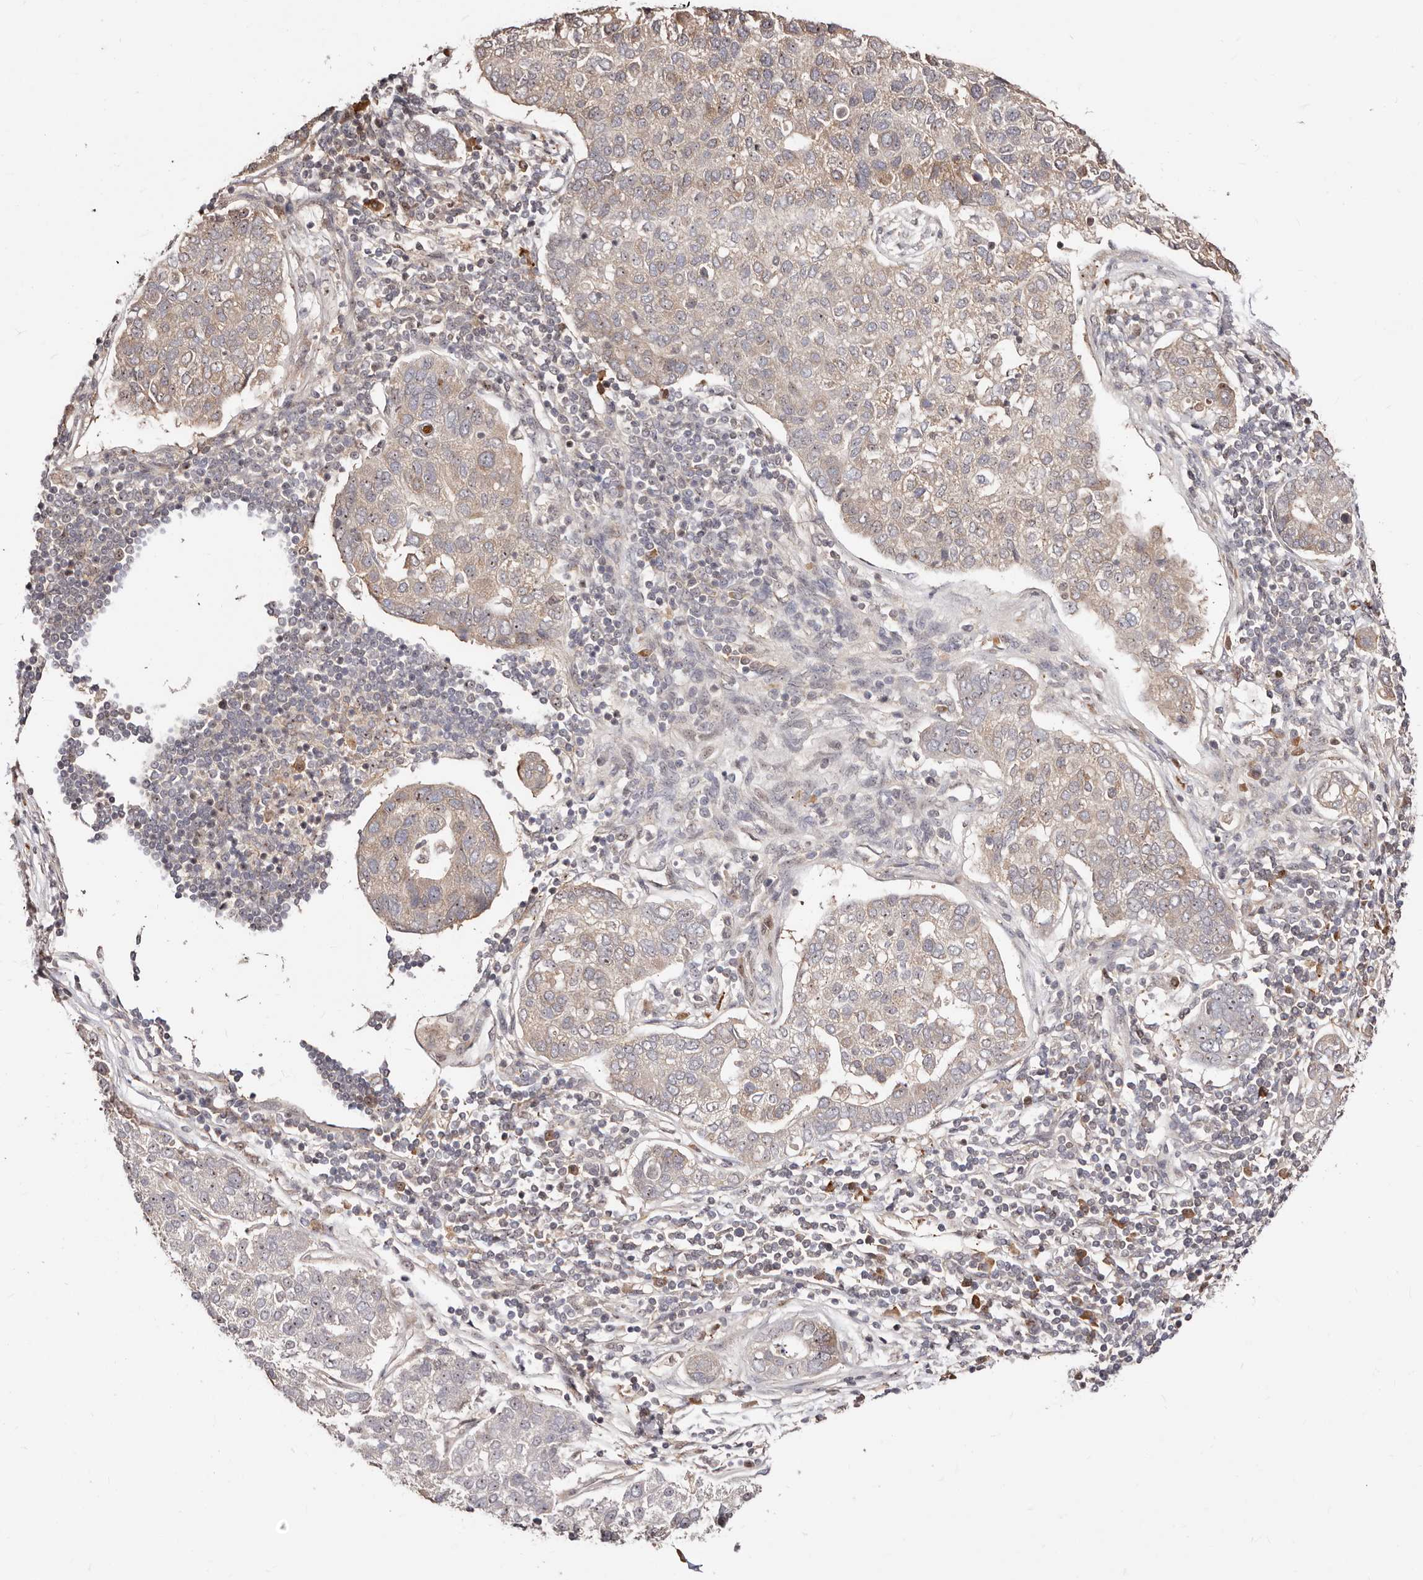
{"staining": {"intensity": "weak", "quantity": "25%-75%", "location": "cytoplasmic/membranous,nuclear"}, "tissue": "pancreatic cancer", "cell_type": "Tumor cells", "image_type": "cancer", "snomed": [{"axis": "morphology", "description": "Adenocarcinoma, NOS"}, {"axis": "topography", "description": "Pancreas"}], "caption": "About 25%-75% of tumor cells in human pancreatic cancer demonstrate weak cytoplasmic/membranous and nuclear protein staining as visualized by brown immunohistochemical staining.", "gene": "APOL6", "patient": {"sex": "female", "age": 61}}